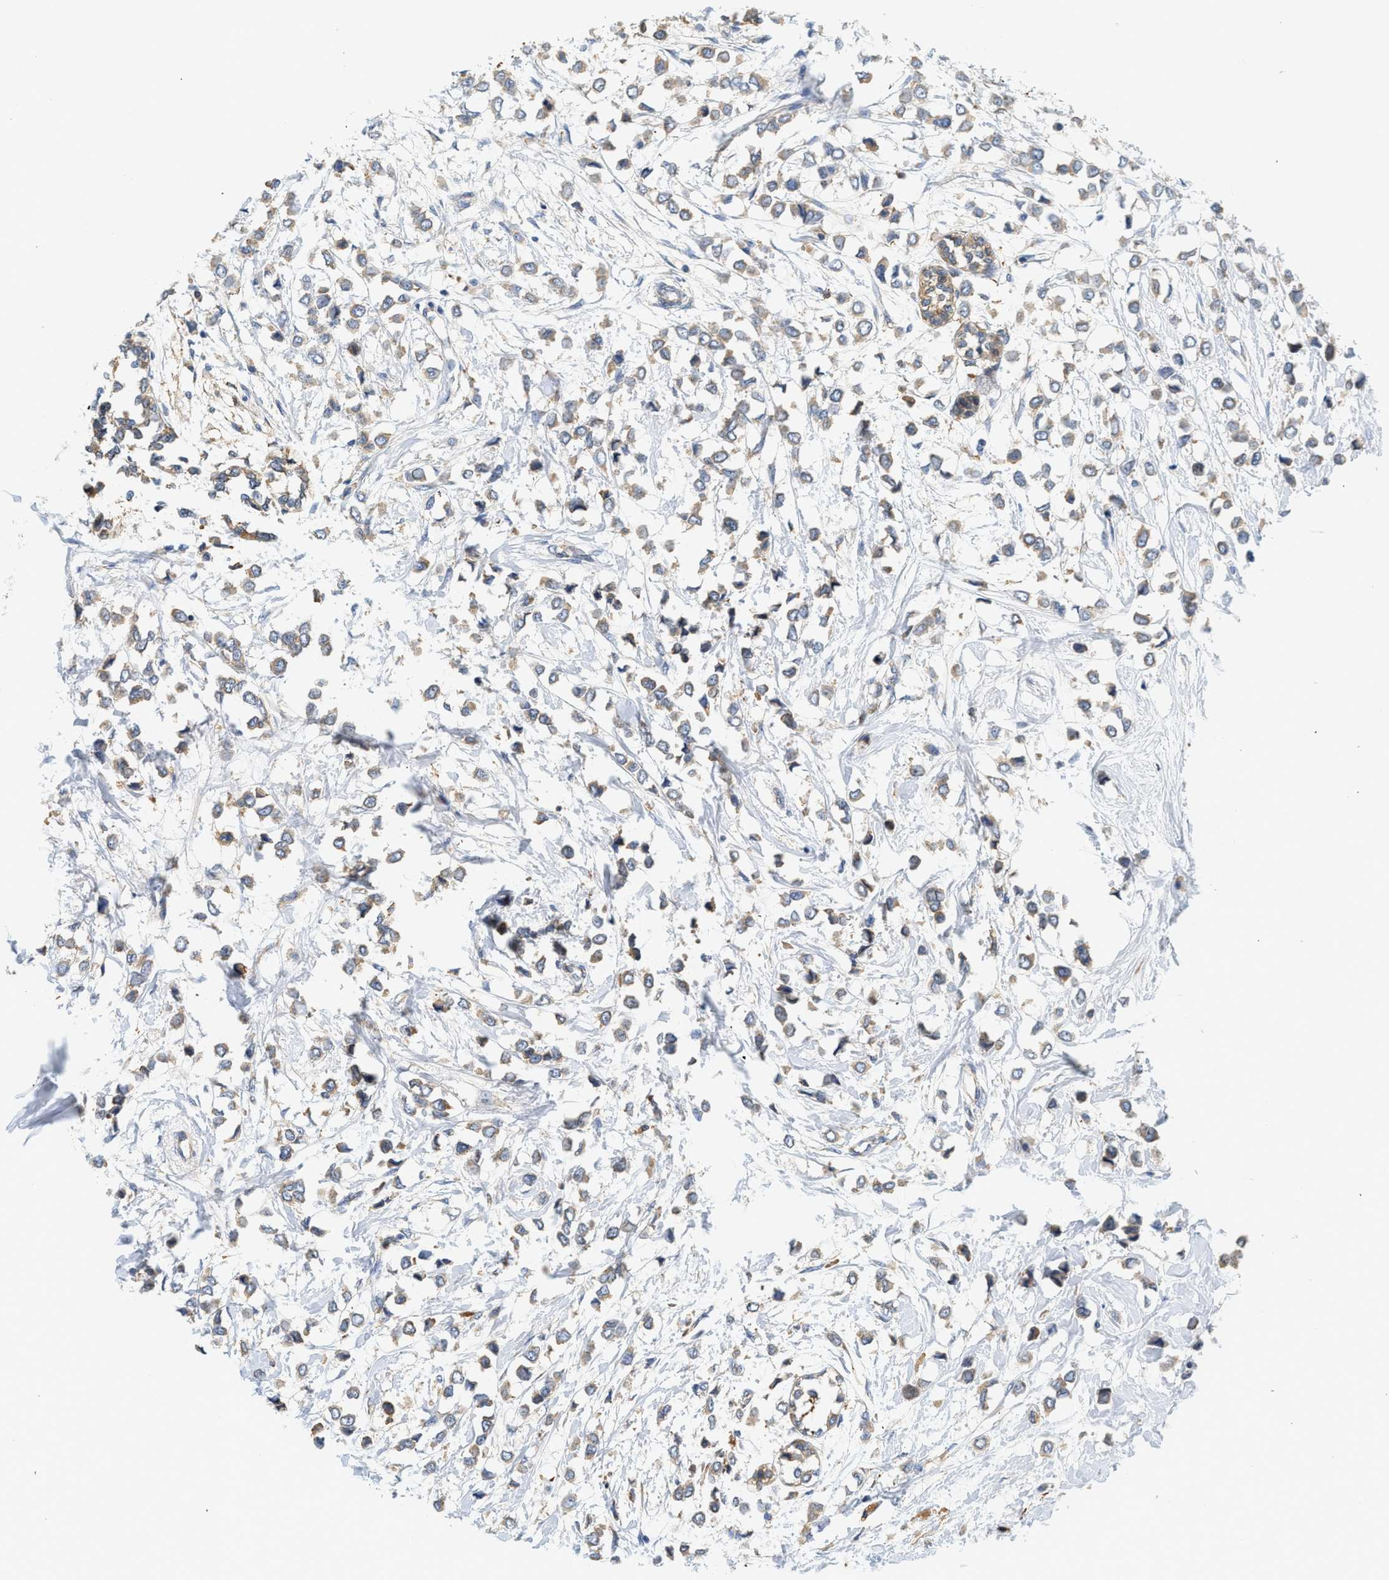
{"staining": {"intensity": "weak", "quantity": ">75%", "location": "cytoplasmic/membranous"}, "tissue": "breast cancer", "cell_type": "Tumor cells", "image_type": "cancer", "snomed": [{"axis": "morphology", "description": "Lobular carcinoma"}, {"axis": "topography", "description": "Breast"}], "caption": "Protein expression analysis of breast lobular carcinoma exhibits weak cytoplasmic/membranous positivity in approximately >75% of tumor cells.", "gene": "CTXN1", "patient": {"sex": "female", "age": 51}}